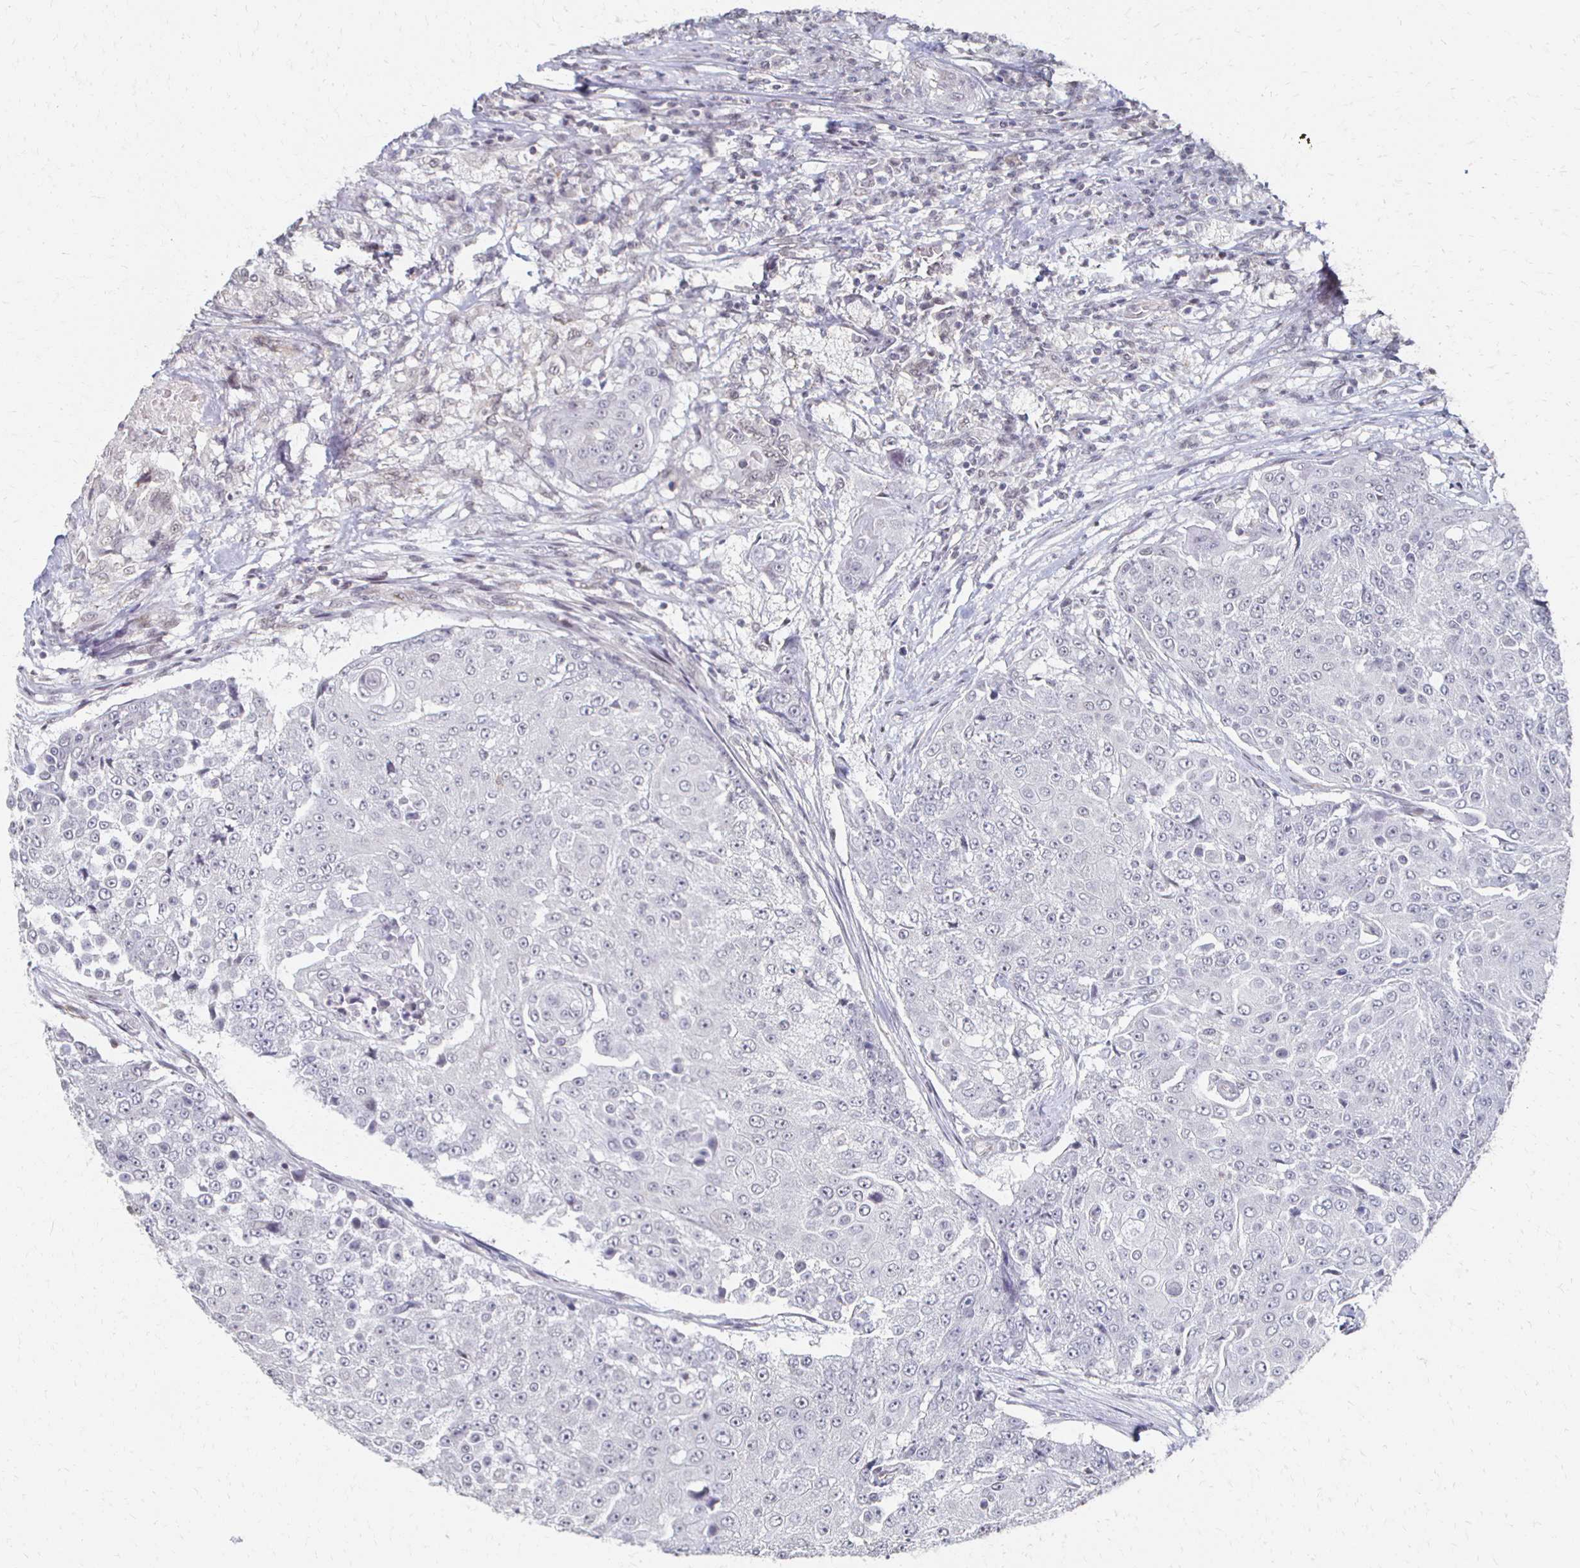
{"staining": {"intensity": "negative", "quantity": "none", "location": "none"}, "tissue": "urothelial cancer", "cell_type": "Tumor cells", "image_type": "cancer", "snomed": [{"axis": "morphology", "description": "Urothelial carcinoma, High grade"}, {"axis": "topography", "description": "Urinary bladder"}], "caption": "Immunohistochemistry of human urothelial cancer demonstrates no expression in tumor cells.", "gene": "DAB1", "patient": {"sex": "female", "age": 63}}